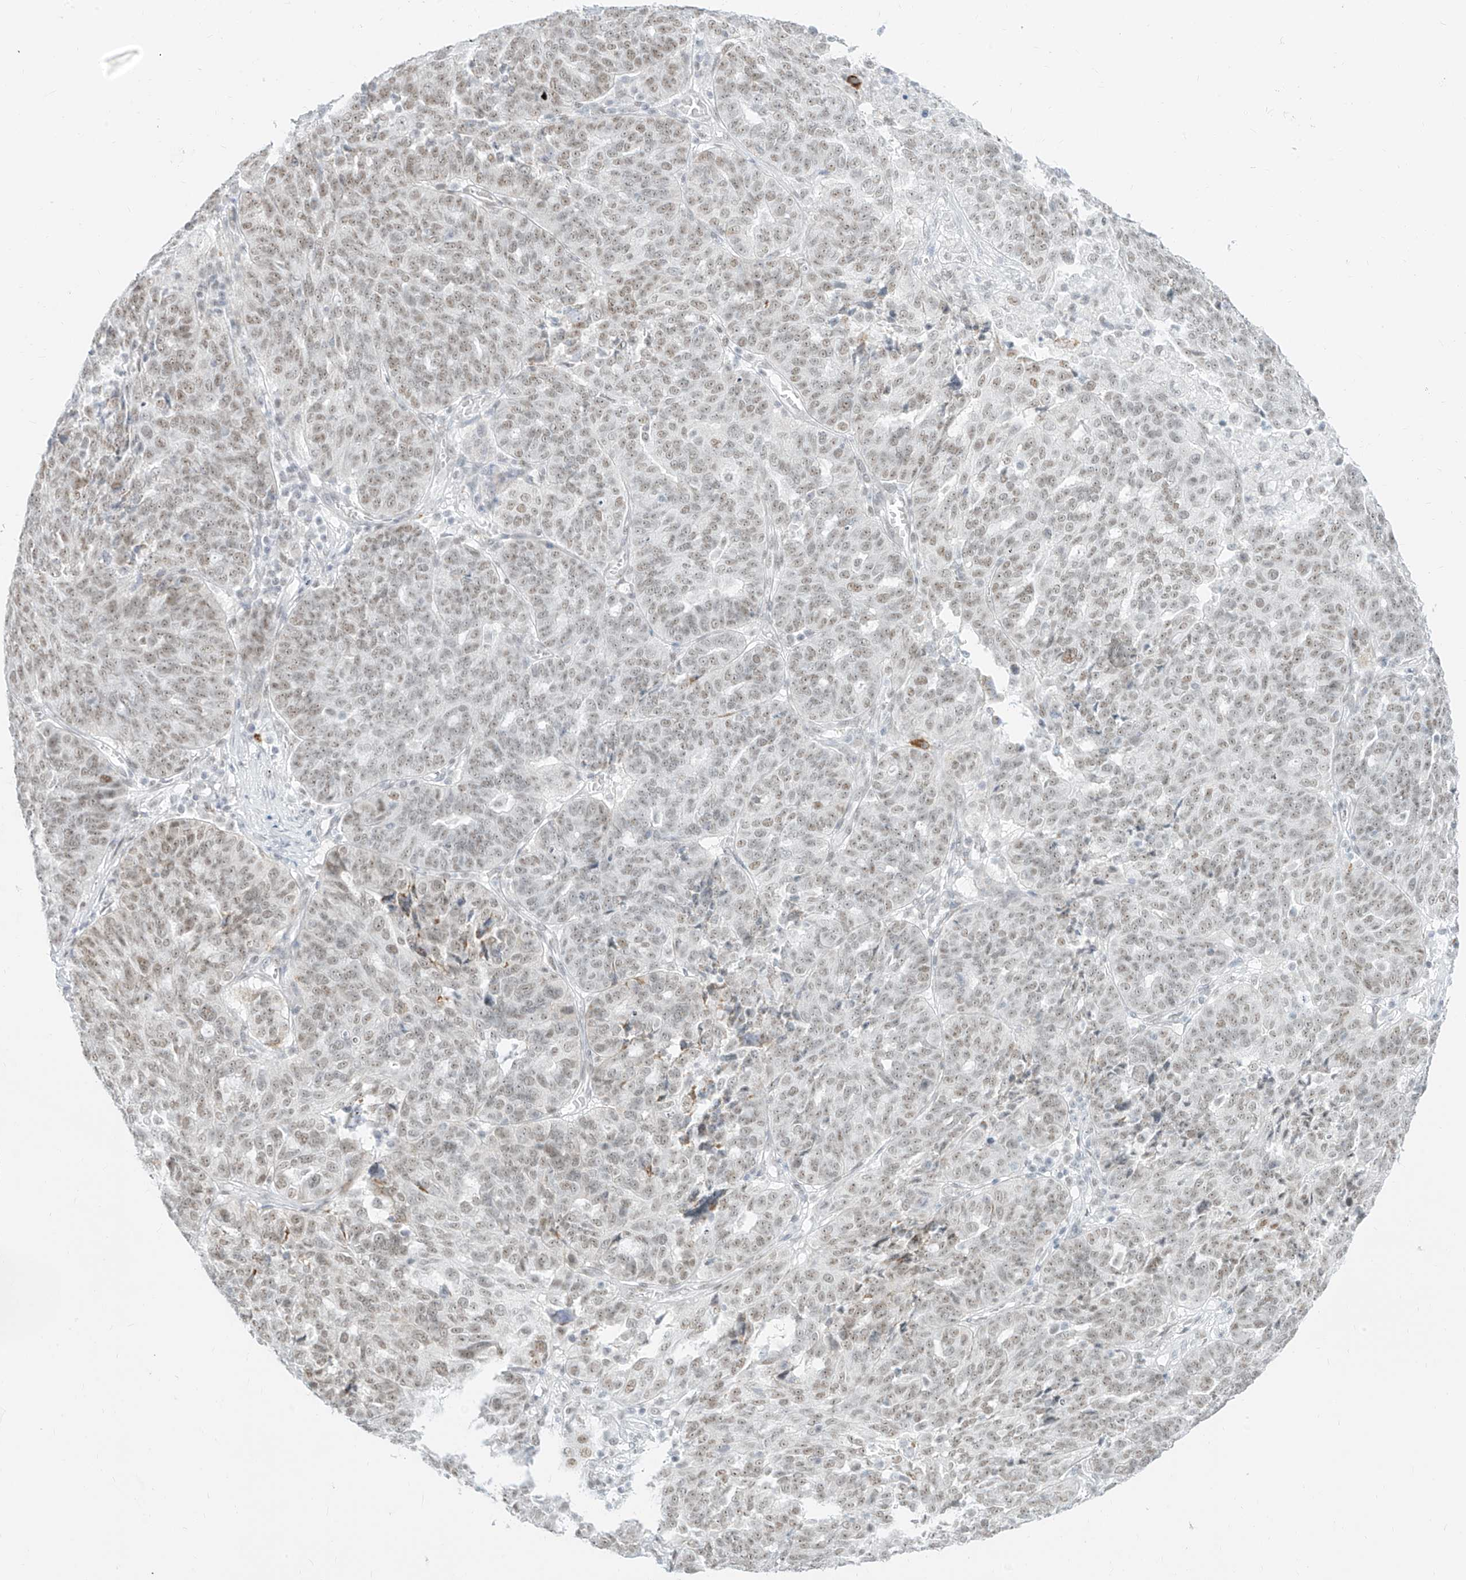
{"staining": {"intensity": "weak", "quantity": "25%-75%", "location": "nuclear"}, "tissue": "ovarian cancer", "cell_type": "Tumor cells", "image_type": "cancer", "snomed": [{"axis": "morphology", "description": "Cystadenocarcinoma, serous, NOS"}, {"axis": "topography", "description": "Ovary"}], "caption": "Immunohistochemistry (DAB) staining of ovarian serous cystadenocarcinoma shows weak nuclear protein positivity in about 25%-75% of tumor cells. Immunohistochemistry (ihc) stains the protein of interest in brown and the nuclei are stained blue.", "gene": "SUPT5H", "patient": {"sex": "female", "age": 59}}